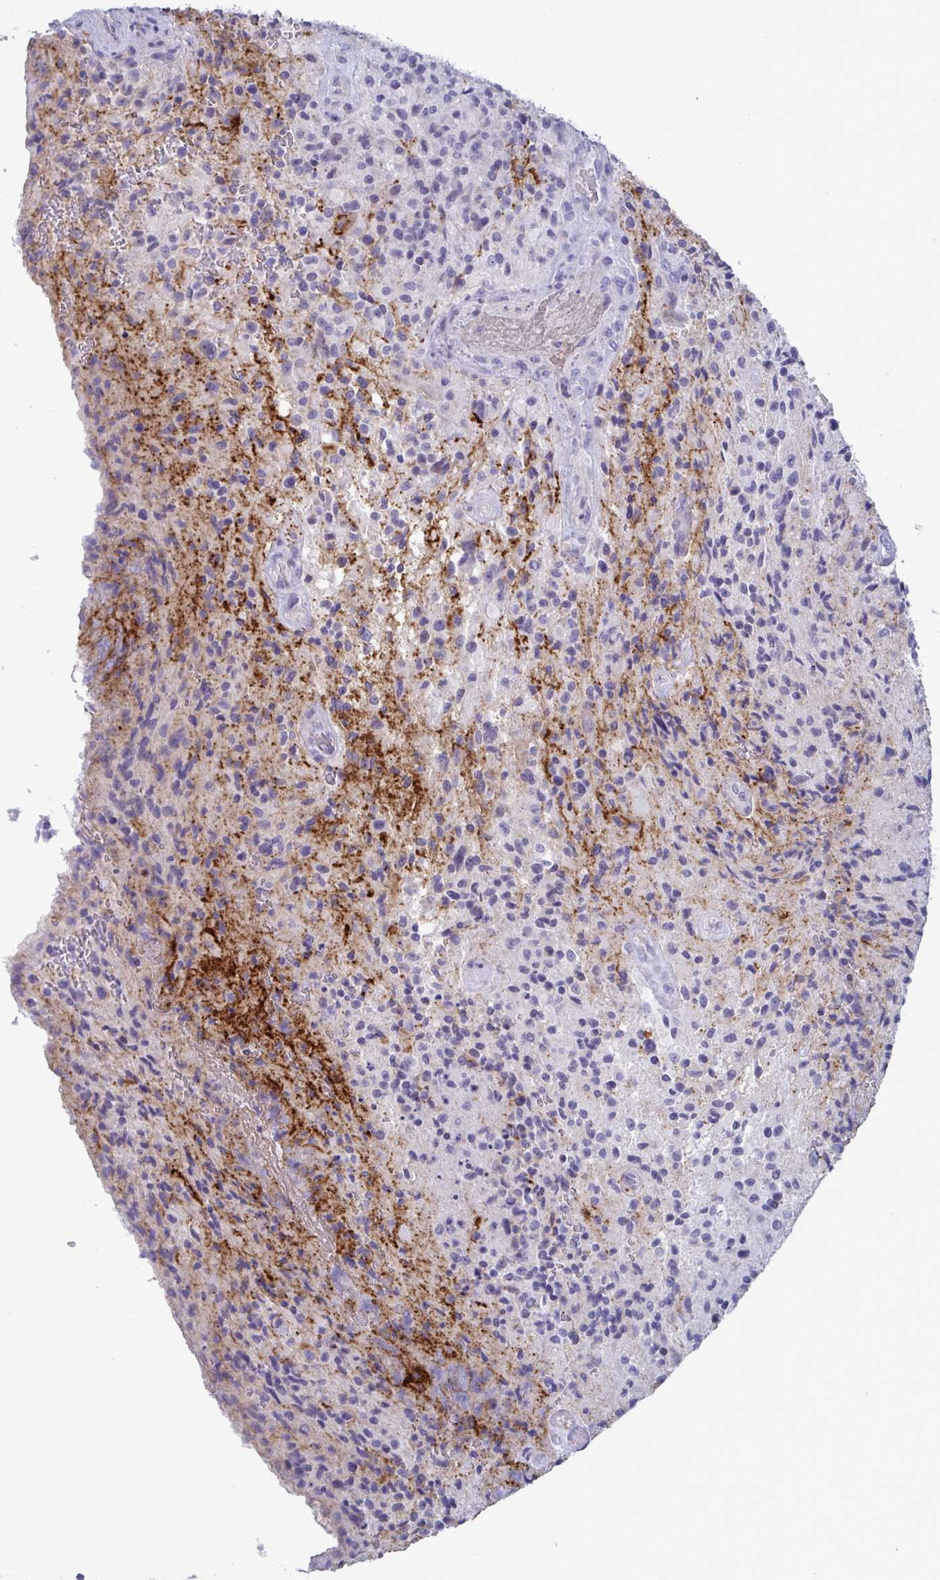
{"staining": {"intensity": "negative", "quantity": "none", "location": "none"}, "tissue": "glioma", "cell_type": "Tumor cells", "image_type": "cancer", "snomed": [{"axis": "morphology", "description": "Normal tissue, NOS"}, {"axis": "morphology", "description": "Glioma, malignant, High grade"}, {"axis": "topography", "description": "Cerebral cortex"}], "caption": "DAB immunohistochemical staining of human glioma shows no significant expression in tumor cells.", "gene": "TAS2R38", "patient": {"sex": "male", "age": 56}}